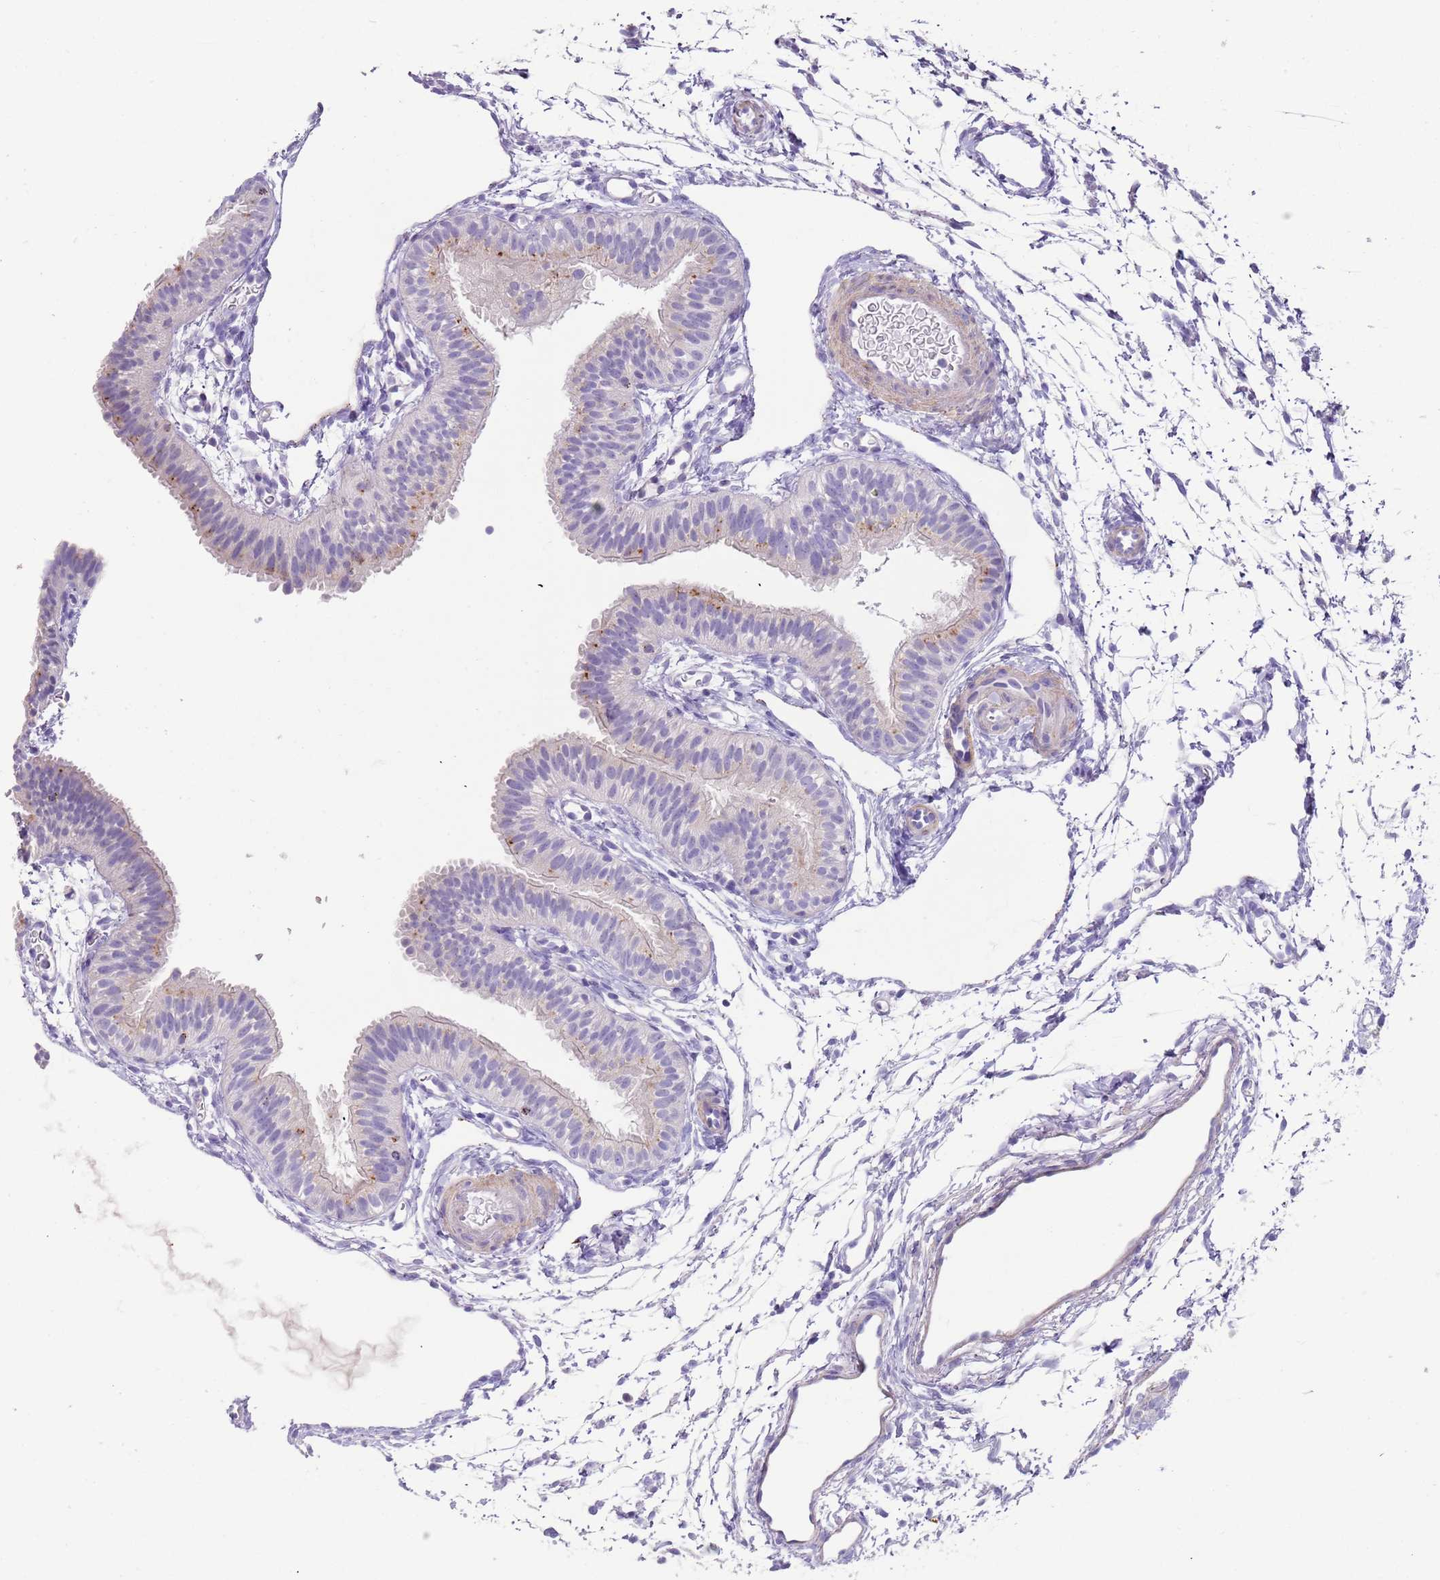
{"staining": {"intensity": "strong", "quantity": "<25%", "location": "cytoplasmic/membranous"}, "tissue": "fallopian tube", "cell_type": "Glandular cells", "image_type": "normal", "snomed": [{"axis": "morphology", "description": "Normal tissue, NOS"}, {"axis": "topography", "description": "Fallopian tube"}], "caption": "Immunohistochemistry (IHC) (DAB (3,3'-diaminobenzidine)) staining of benign fallopian tube shows strong cytoplasmic/membranous protein expression in about <25% of glandular cells.", "gene": "LRRN3", "patient": {"sex": "female", "age": 35}}